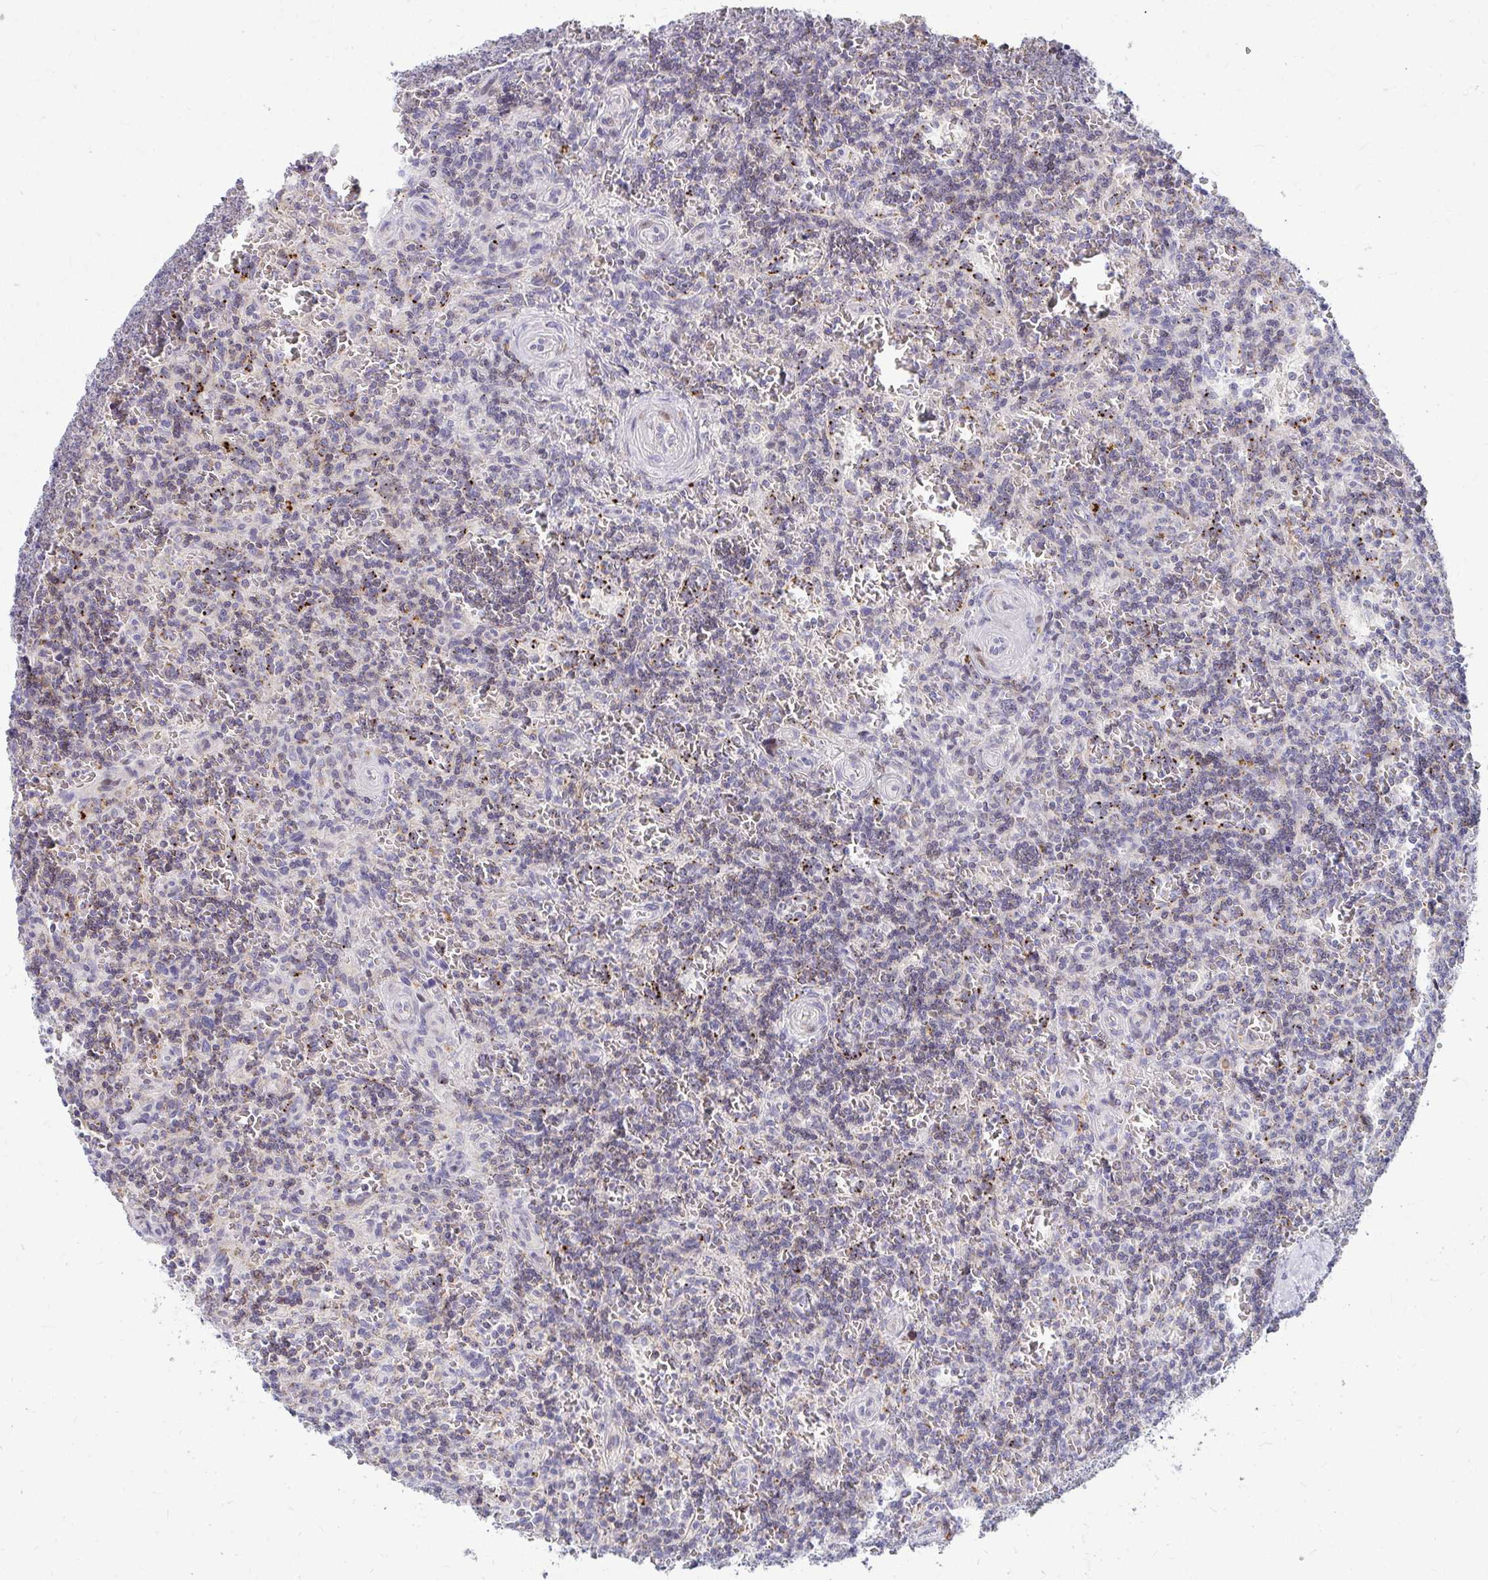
{"staining": {"intensity": "moderate", "quantity": "<25%", "location": "cytoplasmic/membranous"}, "tissue": "lymphoma", "cell_type": "Tumor cells", "image_type": "cancer", "snomed": [{"axis": "morphology", "description": "Malignant lymphoma, non-Hodgkin's type, Low grade"}, {"axis": "topography", "description": "Spleen"}], "caption": "DAB immunohistochemical staining of human lymphoma displays moderate cytoplasmic/membranous protein staining in about <25% of tumor cells.", "gene": "EXOC5", "patient": {"sex": "male", "age": 73}}